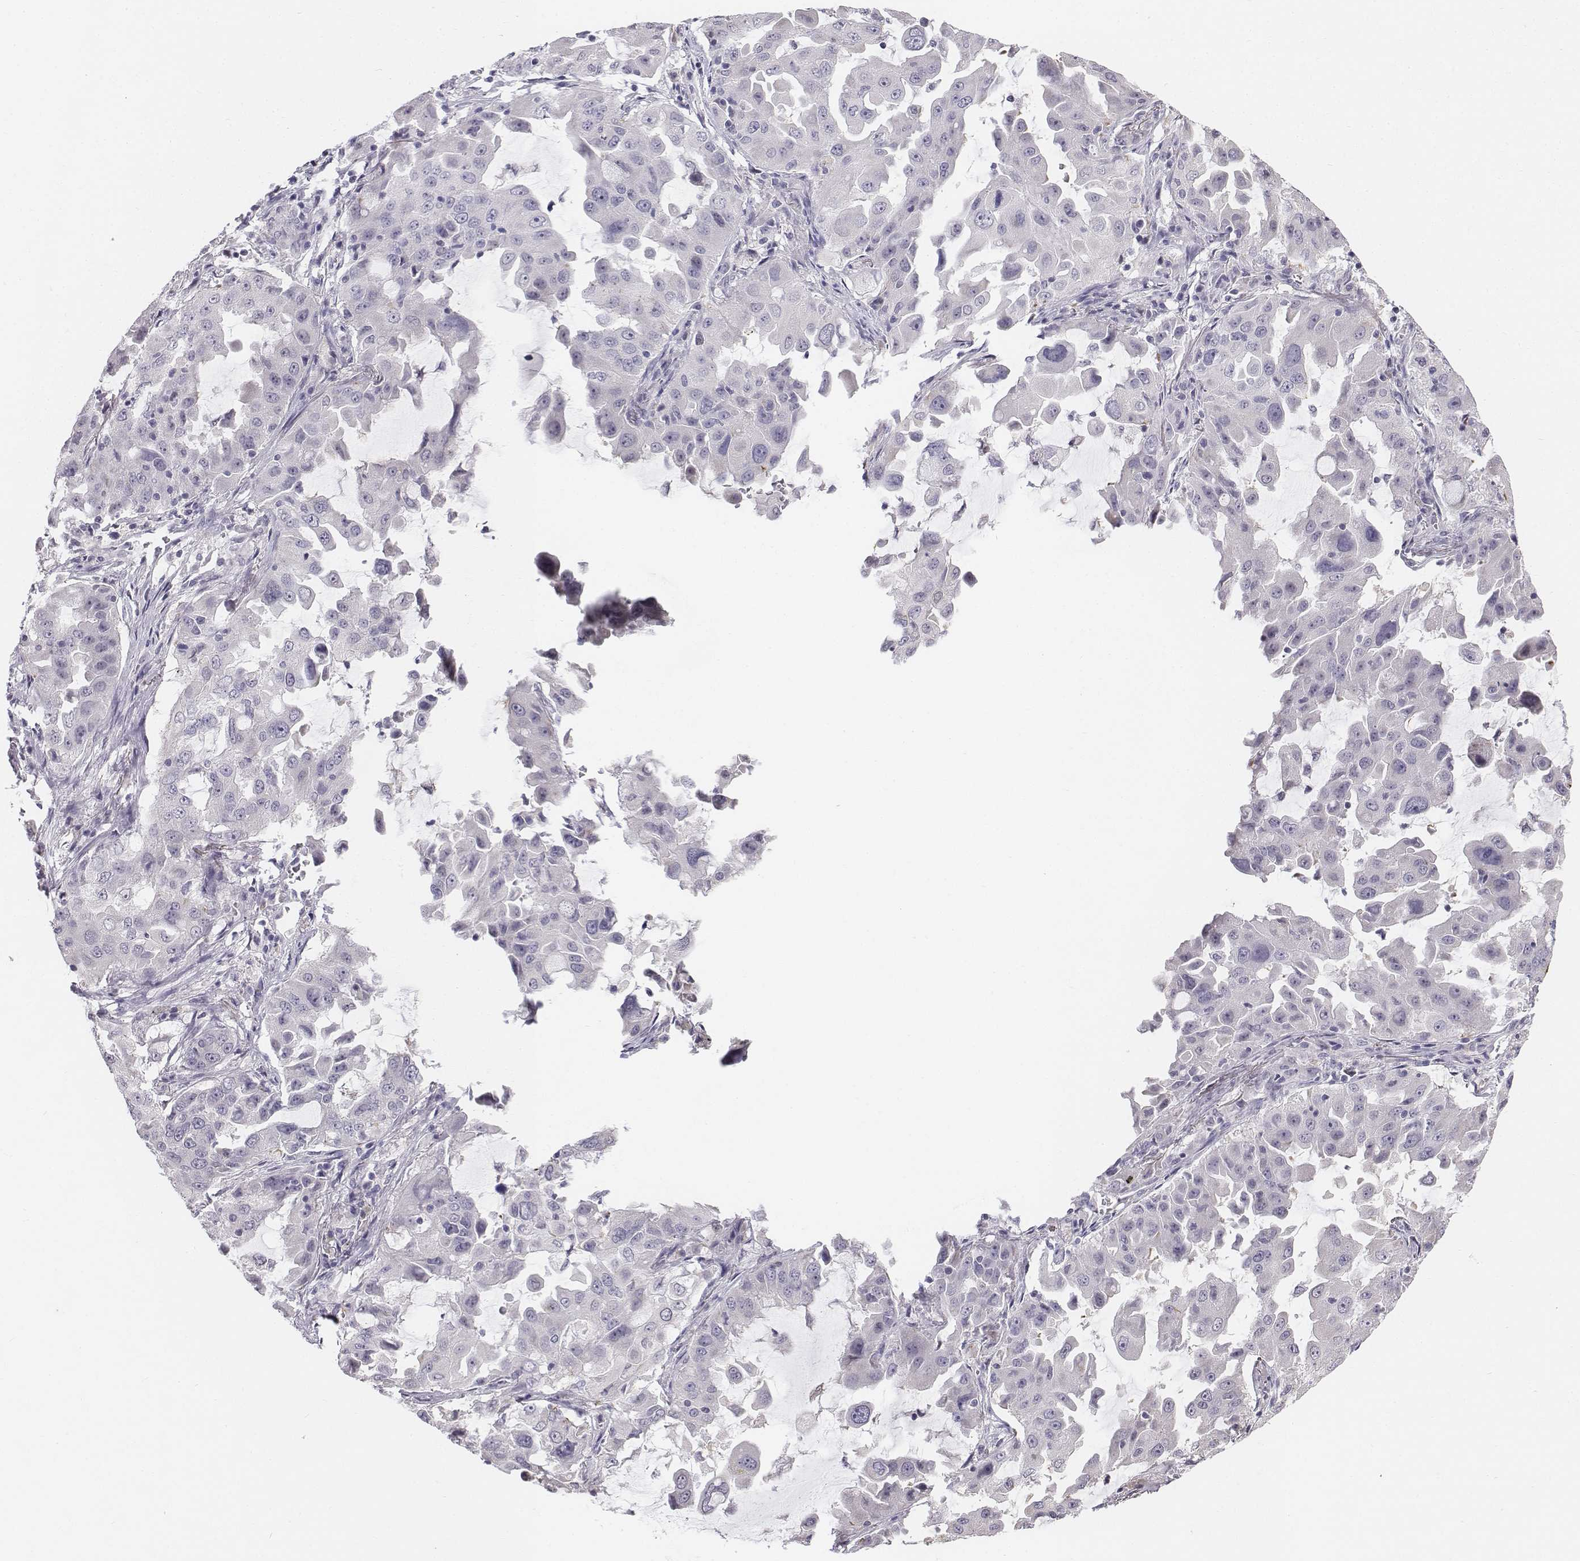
{"staining": {"intensity": "negative", "quantity": "none", "location": "none"}, "tissue": "lung cancer", "cell_type": "Tumor cells", "image_type": "cancer", "snomed": [{"axis": "morphology", "description": "Adenocarcinoma, NOS"}, {"axis": "topography", "description": "Lung"}], "caption": "This histopathology image is of adenocarcinoma (lung) stained with IHC to label a protein in brown with the nuclei are counter-stained blue. There is no staining in tumor cells. Nuclei are stained in blue.", "gene": "PENK", "patient": {"sex": "female", "age": 61}}